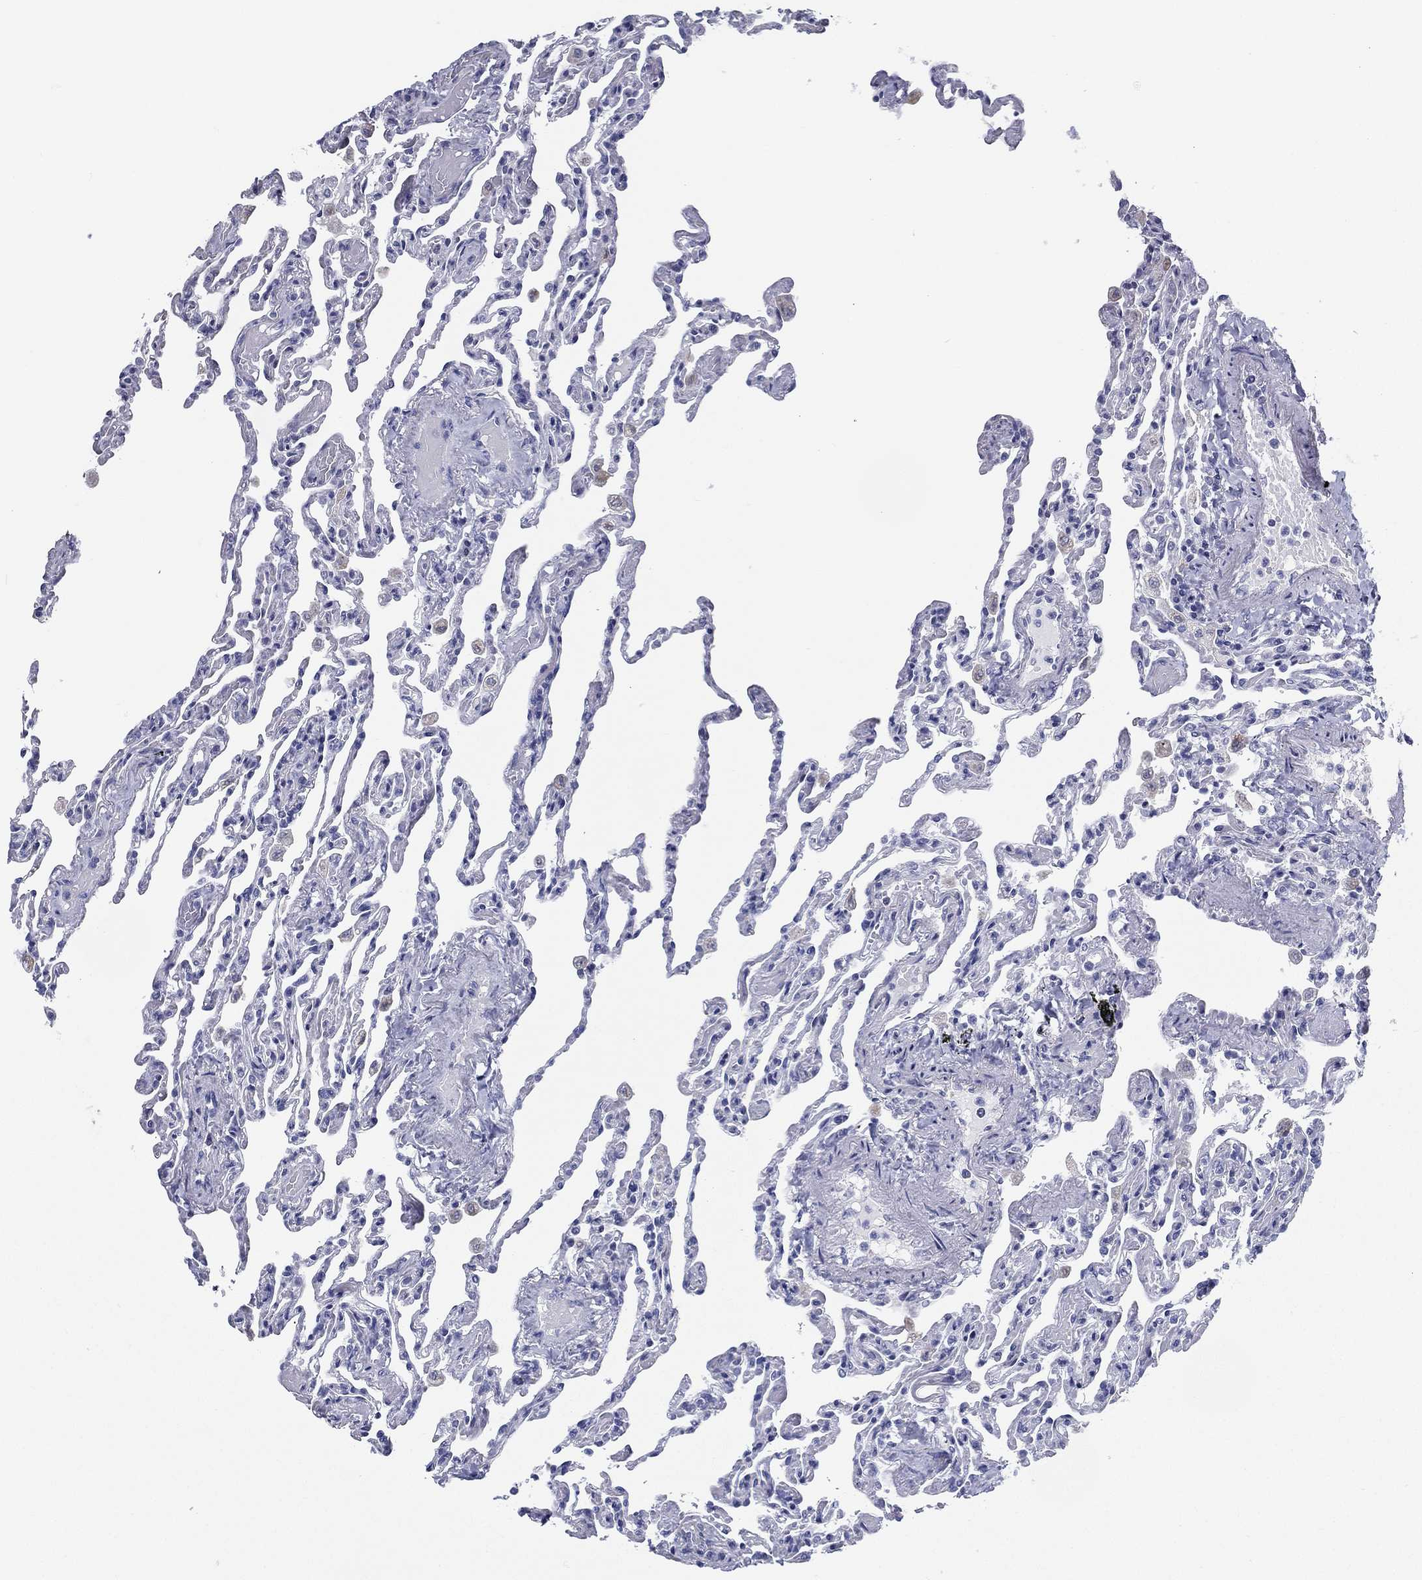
{"staining": {"intensity": "negative", "quantity": "none", "location": "none"}, "tissue": "lung", "cell_type": "Alveolar cells", "image_type": "normal", "snomed": [{"axis": "morphology", "description": "Normal tissue, NOS"}, {"axis": "topography", "description": "Lung"}], "caption": "DAB immunohistochemical staining of unremarkable human lung shows no significant expression in alveolar cells.", "gene": "RSPH4A", "patient": {"sex": "female", "age": 43}}